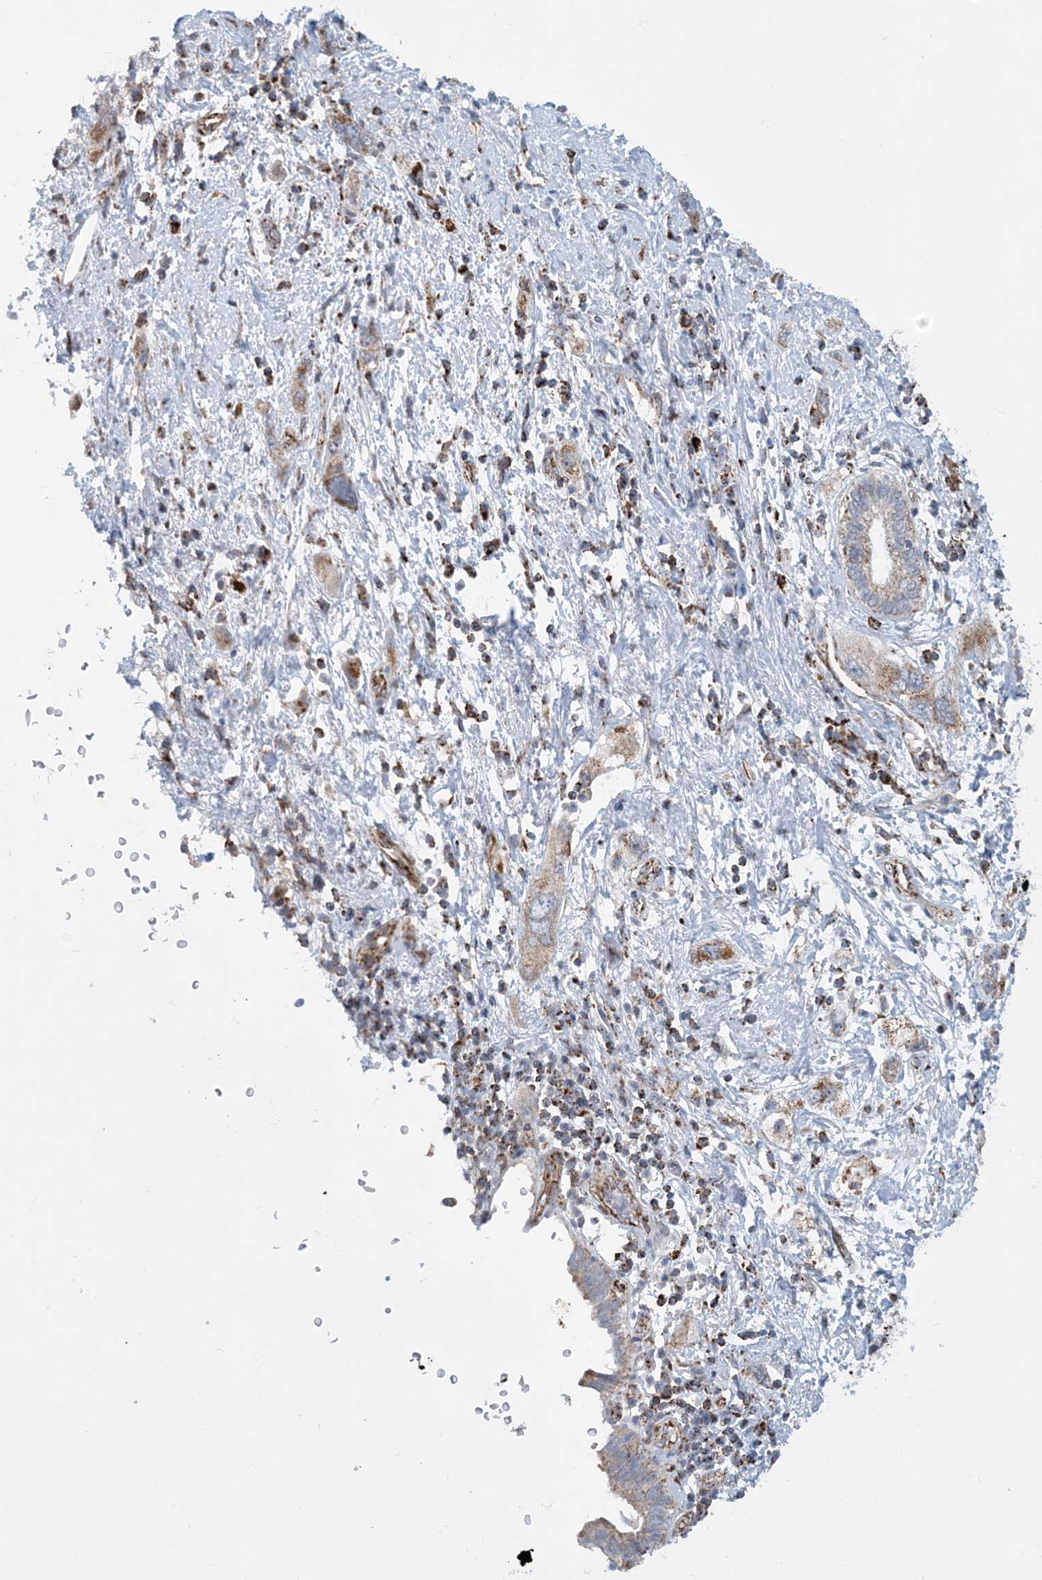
{"staining": {"intensity": "moderate", "quantity": "<25%", "location": "cytoplasmic/membranous"}, "tissue": "pancreatic cancer", "cell_type": "Tumor cells", "image_type": "cancer", "snomed": [{"axis": "morphology", "description": "Adenocarcinoma, NOS"}, {"axis": "topography", "description": "Pancreas"}], "caption": "Immunohistochemical staining of human pancreatic adenocarcinoma exhibits low levels of moderate cytoplasmic/membranous staining in about <25% of tumor cells. (Stains: DAB (3,3'-diaminobenzidine) in brown, nuclei in blue, Microscopy: brightfield microscopy at high magnification).", "gene": "PCDHGA1", "patient": {"sex": "female", "age": 73}}